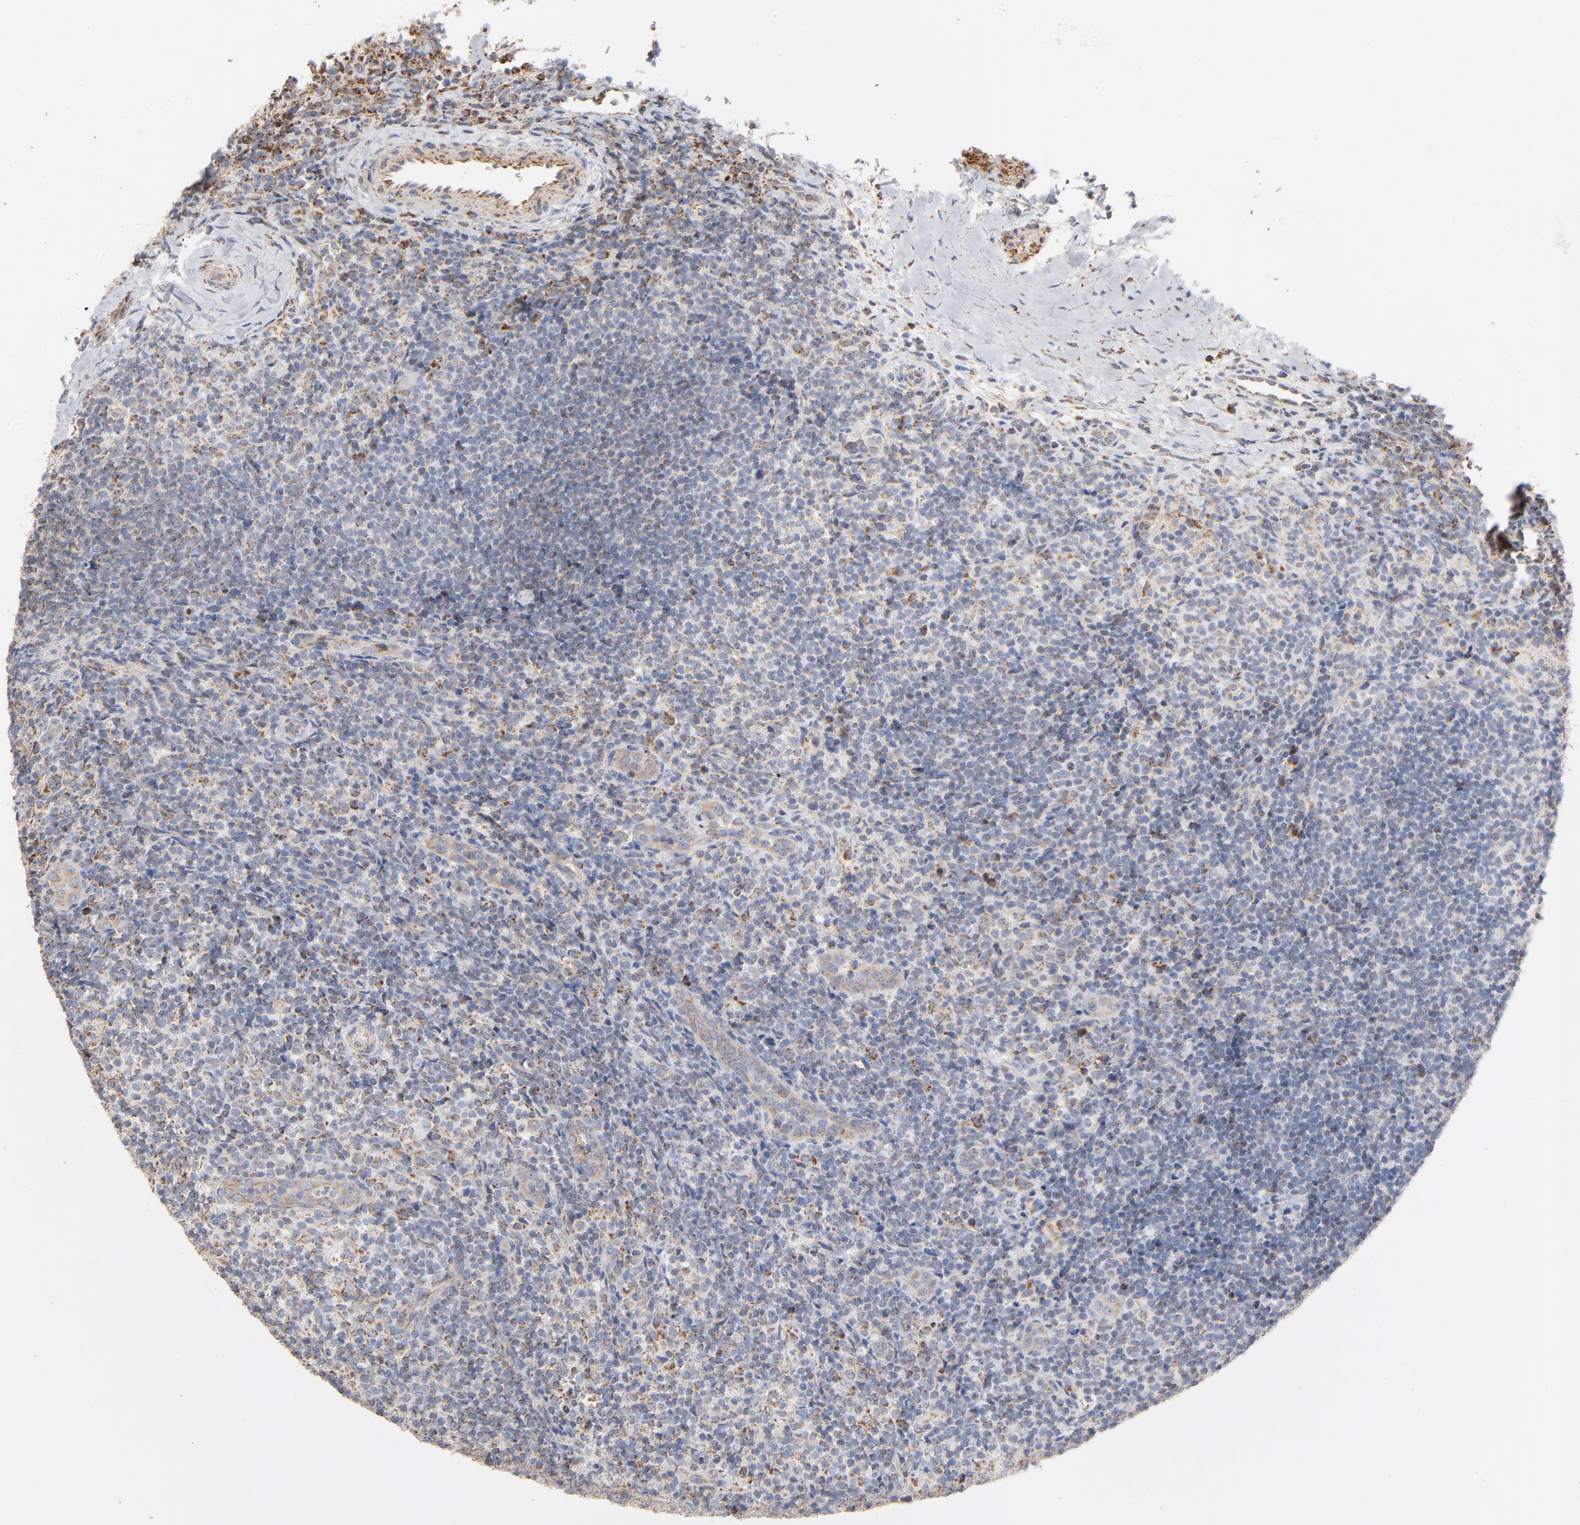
{"staining": {"intensity": "moderate", "quantity": "25%-75%", "location": "cytoplasmic/membranous"}, "tissue": "lymphoma", "cell_type": "Tumor cells", "image_type": "cancer", "snomed": [{"axis": "morphology", "description": "Malignant lymphoma, non-Hodgkin's type, Low grade"}, {"axis": "topography", "description": "Lymph node"}], "caption": "Immunohistochemistry staining of lymphoma, which reveals medium levels of moderate cytoplasmic/membranous staining in approximately 25%-75% of tumor cells indicating moderate cytoplasmic/membranous protein expression. The staining was performed using DAB (3,3'-diaminobenzidine) (brown) for protein detection and nuclei were counterstained in hematoxylin (blue).", "gene": "UQCRC1", "patient": {"sex": "female", "age": 76}}